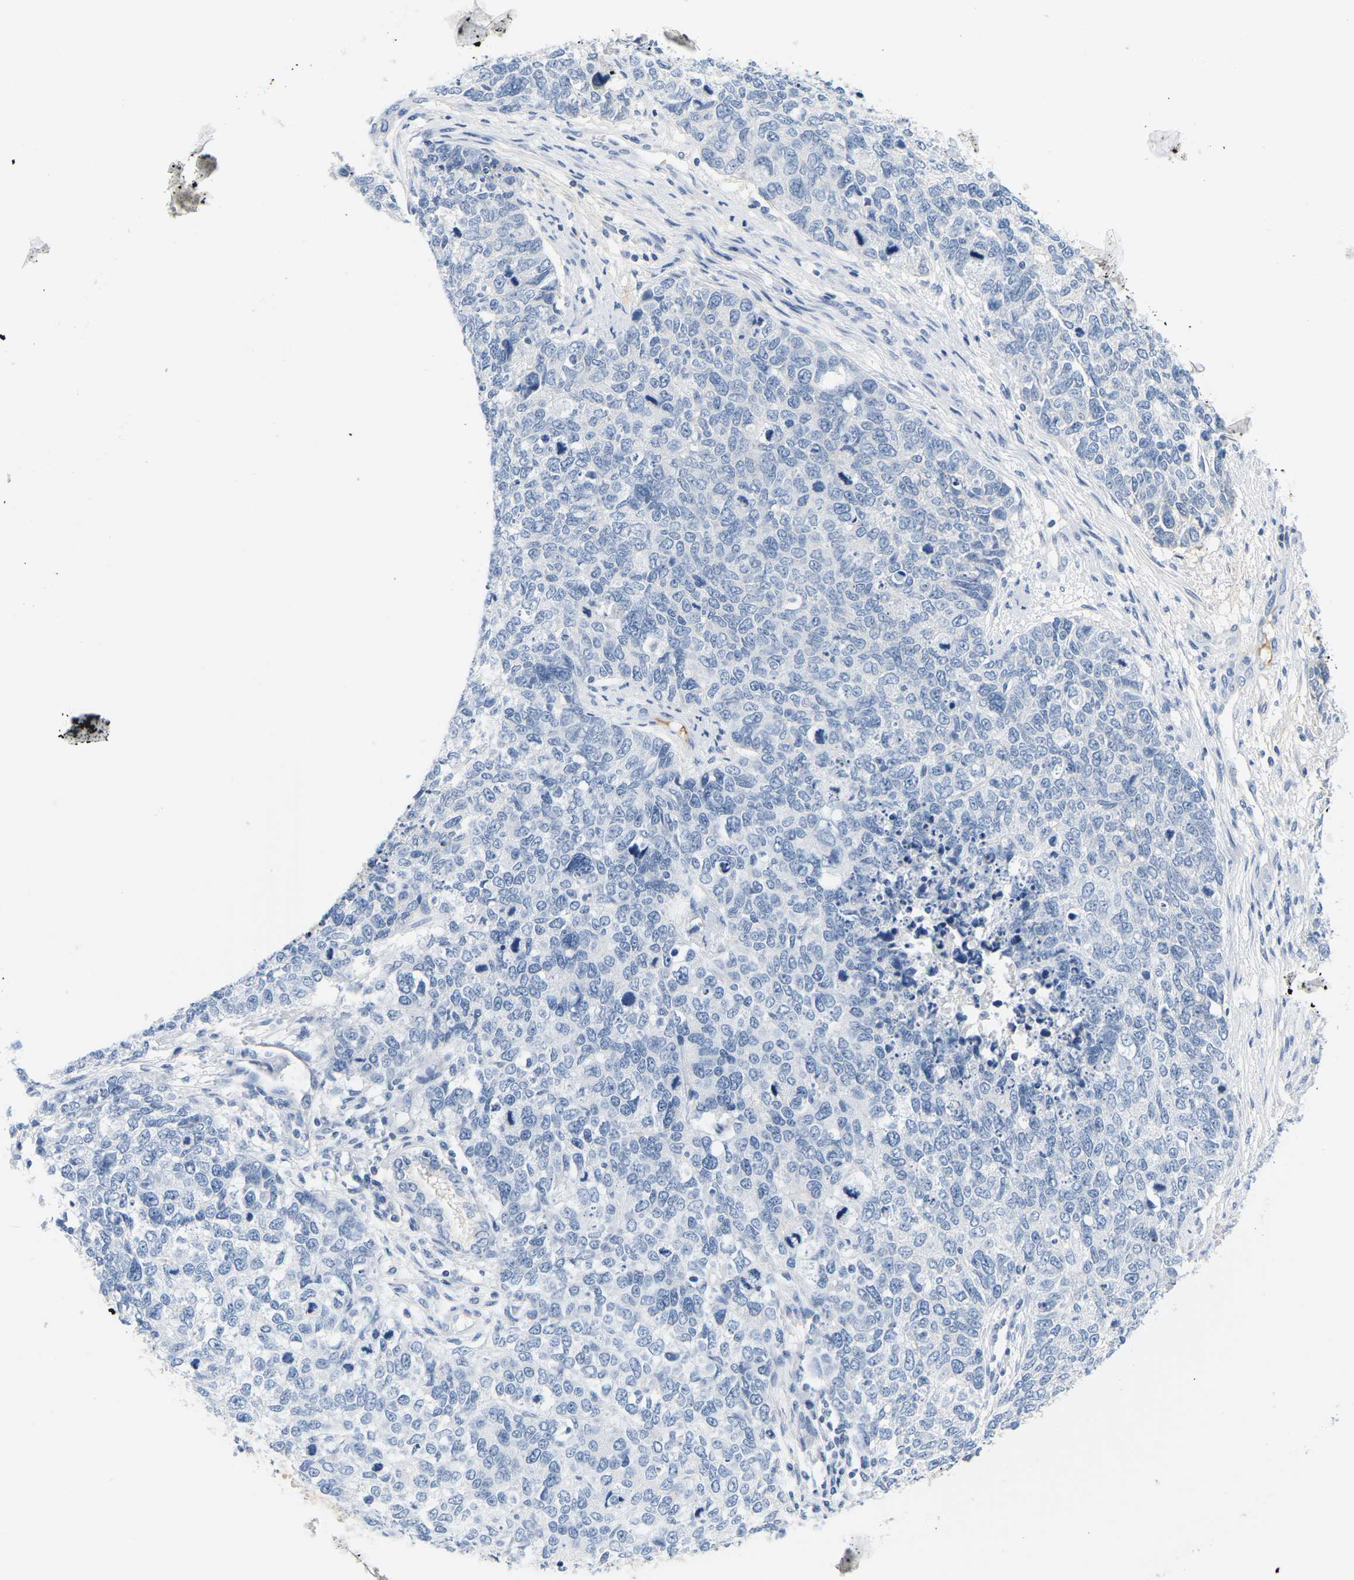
{"staining": {"intensity": "negative", "quantity": "none", "location": "none"}, "tissue": "cervical cancer", "cell_type": "Tumor cells", "image_type": "cancer", "snomed": [{"axis": "morphology", "description": "Squamous cell carcinoma, NOS"}, {"axis": "topography", "description": "Cervix"}], "caption": "High power microscopy micrograph of an IHC micrograph of squamous cell carcinoma (cervical), revealing no significant staining in tumor cells.", "gene": "APOB", "patient": {"sex": "female", "age": 63}}